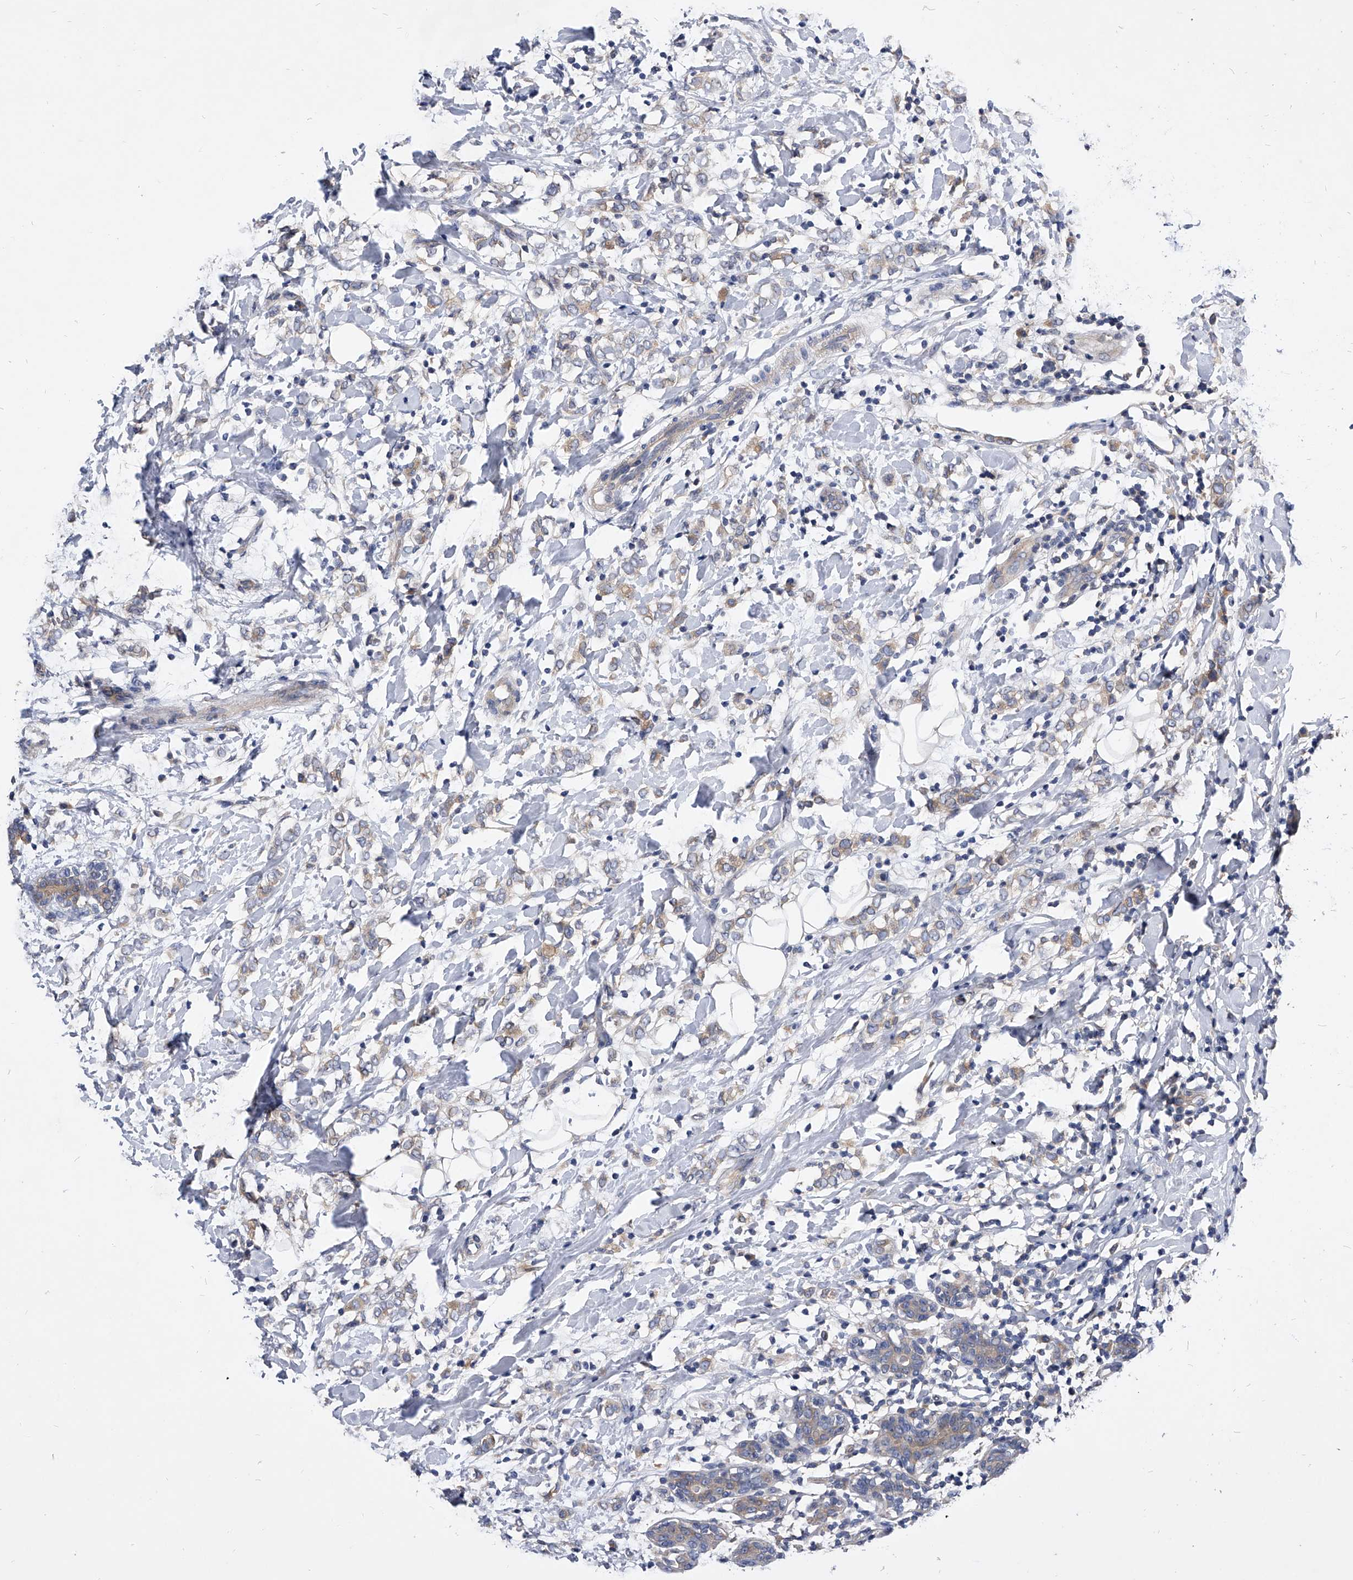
{"staining": {"intensity": "weak", "quantity": "<25%", "location": "cytoplasmic/membranous"}, "tissue": "breast cancer", "cell_type": "Tumor cells", "image_type": "cancer", "snomed": [{"axis": "morphology", "description": "Normal tissue, NOS"}, {"axis": "morphology", "description": "Lobular carcinoma"}, {"axis": "topography", "description": "Breast"}], "caption": "IHC photomicrograph of neoplastic tissue: human breast cancer (lobular carcinoma) stained with DAB (3,3'-diaminobenzidine) reveals no significant protein expression in tumor cells.", "gene": "ARL4C", "patient": {"sex": "female", "age": 47}}